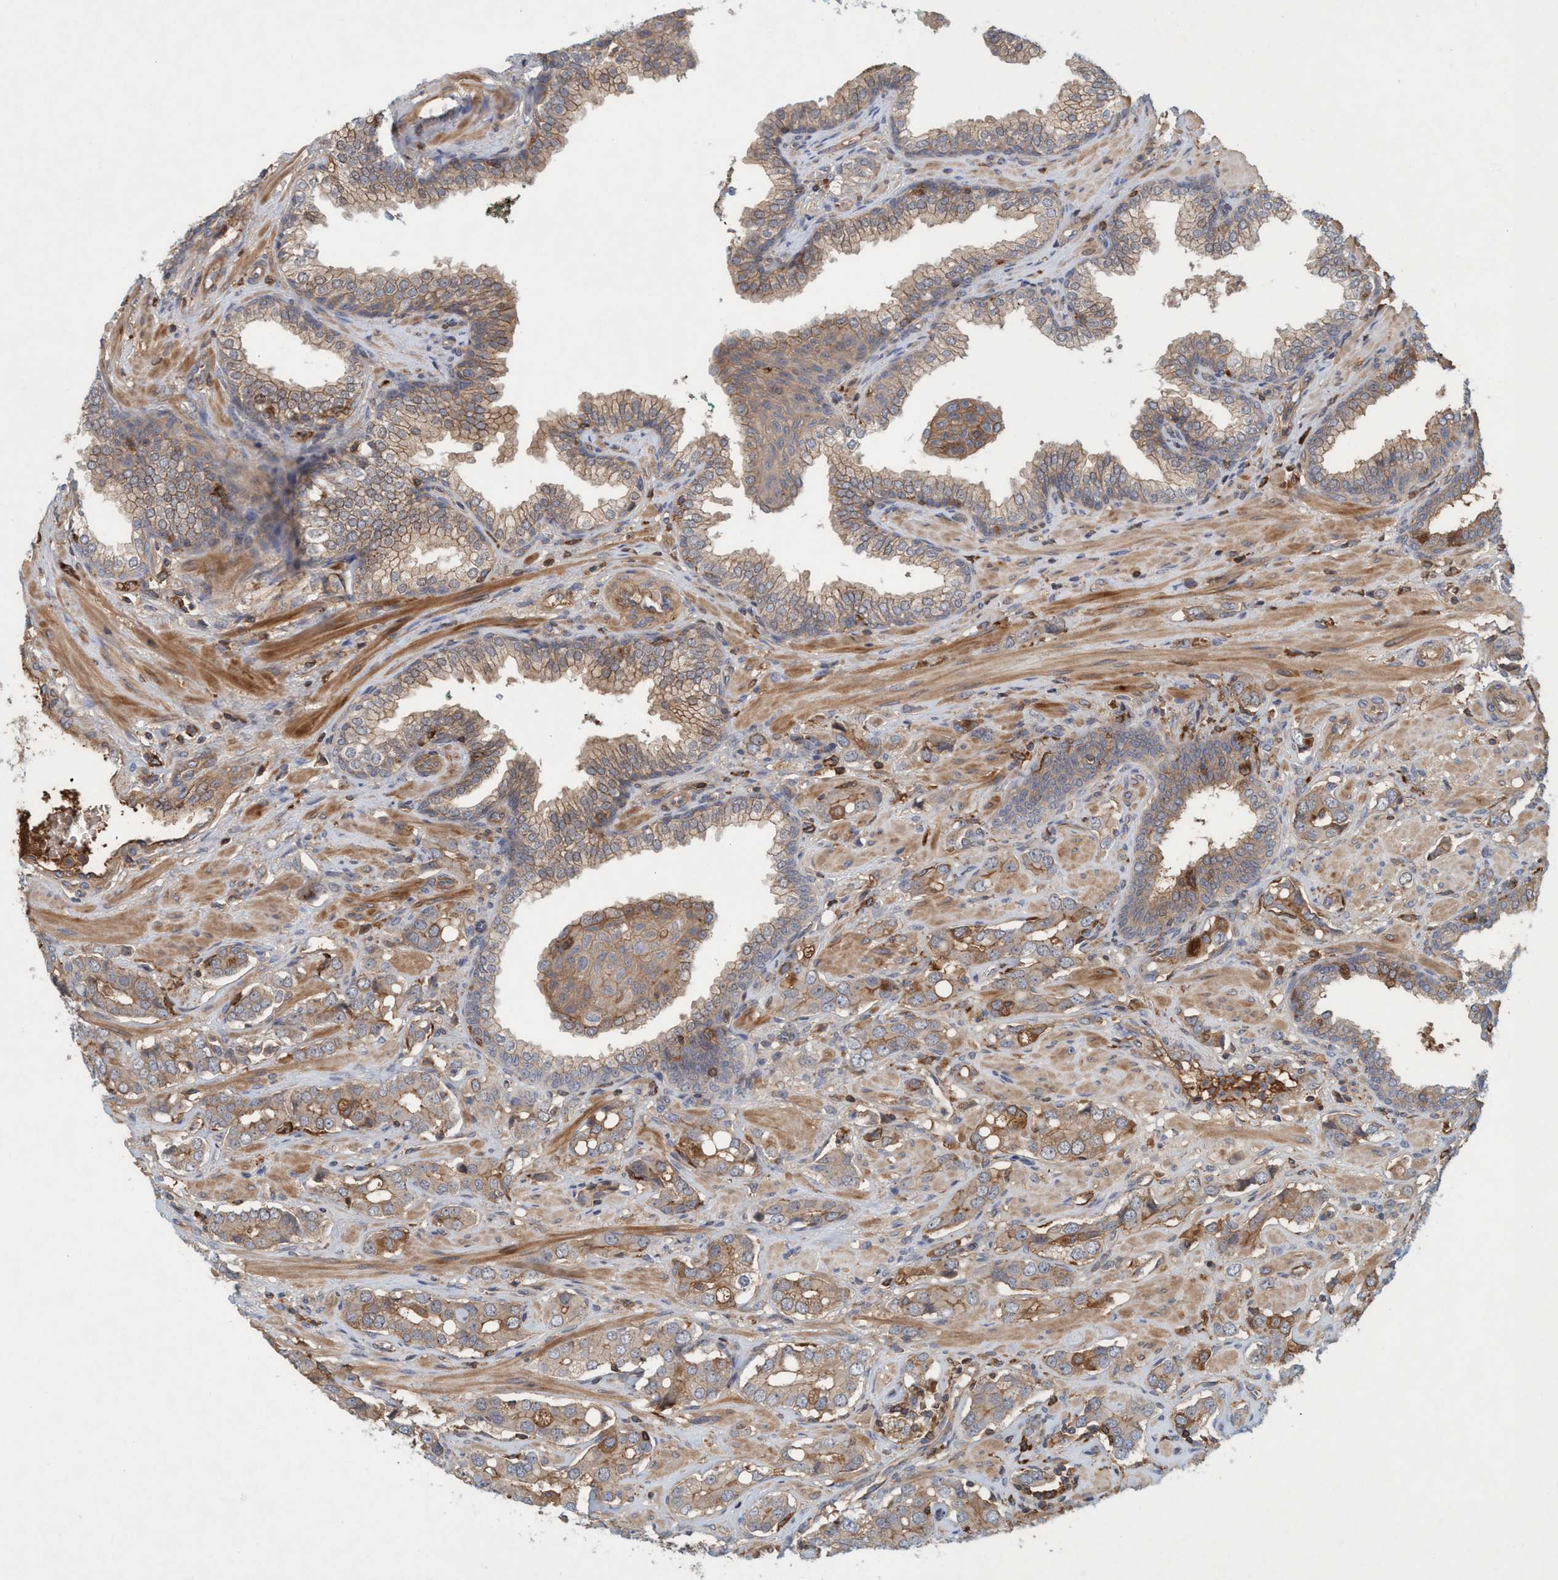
{"staining": {"intensity": "moderate", "quantity": ">75%", "location": "cytoplasmic/membranous"}, "tissue": "prostate cancer", "cell_type": "Tumor cells", "image_type": "cancer", "snomed": [{"axis": "morphology", "description": "Adenocarcinoma, High grade"}, {"axis": "topography", "description": "Prostate"}], "caption": "IHC of prostate adenocarcinoma (high-grade) shows medium levels of moderate cytoplasmic/membranous positivity in about >75% of tumor cells.", "gene": "SPECC1", "patient": {"sex": "male", "age": 52}}